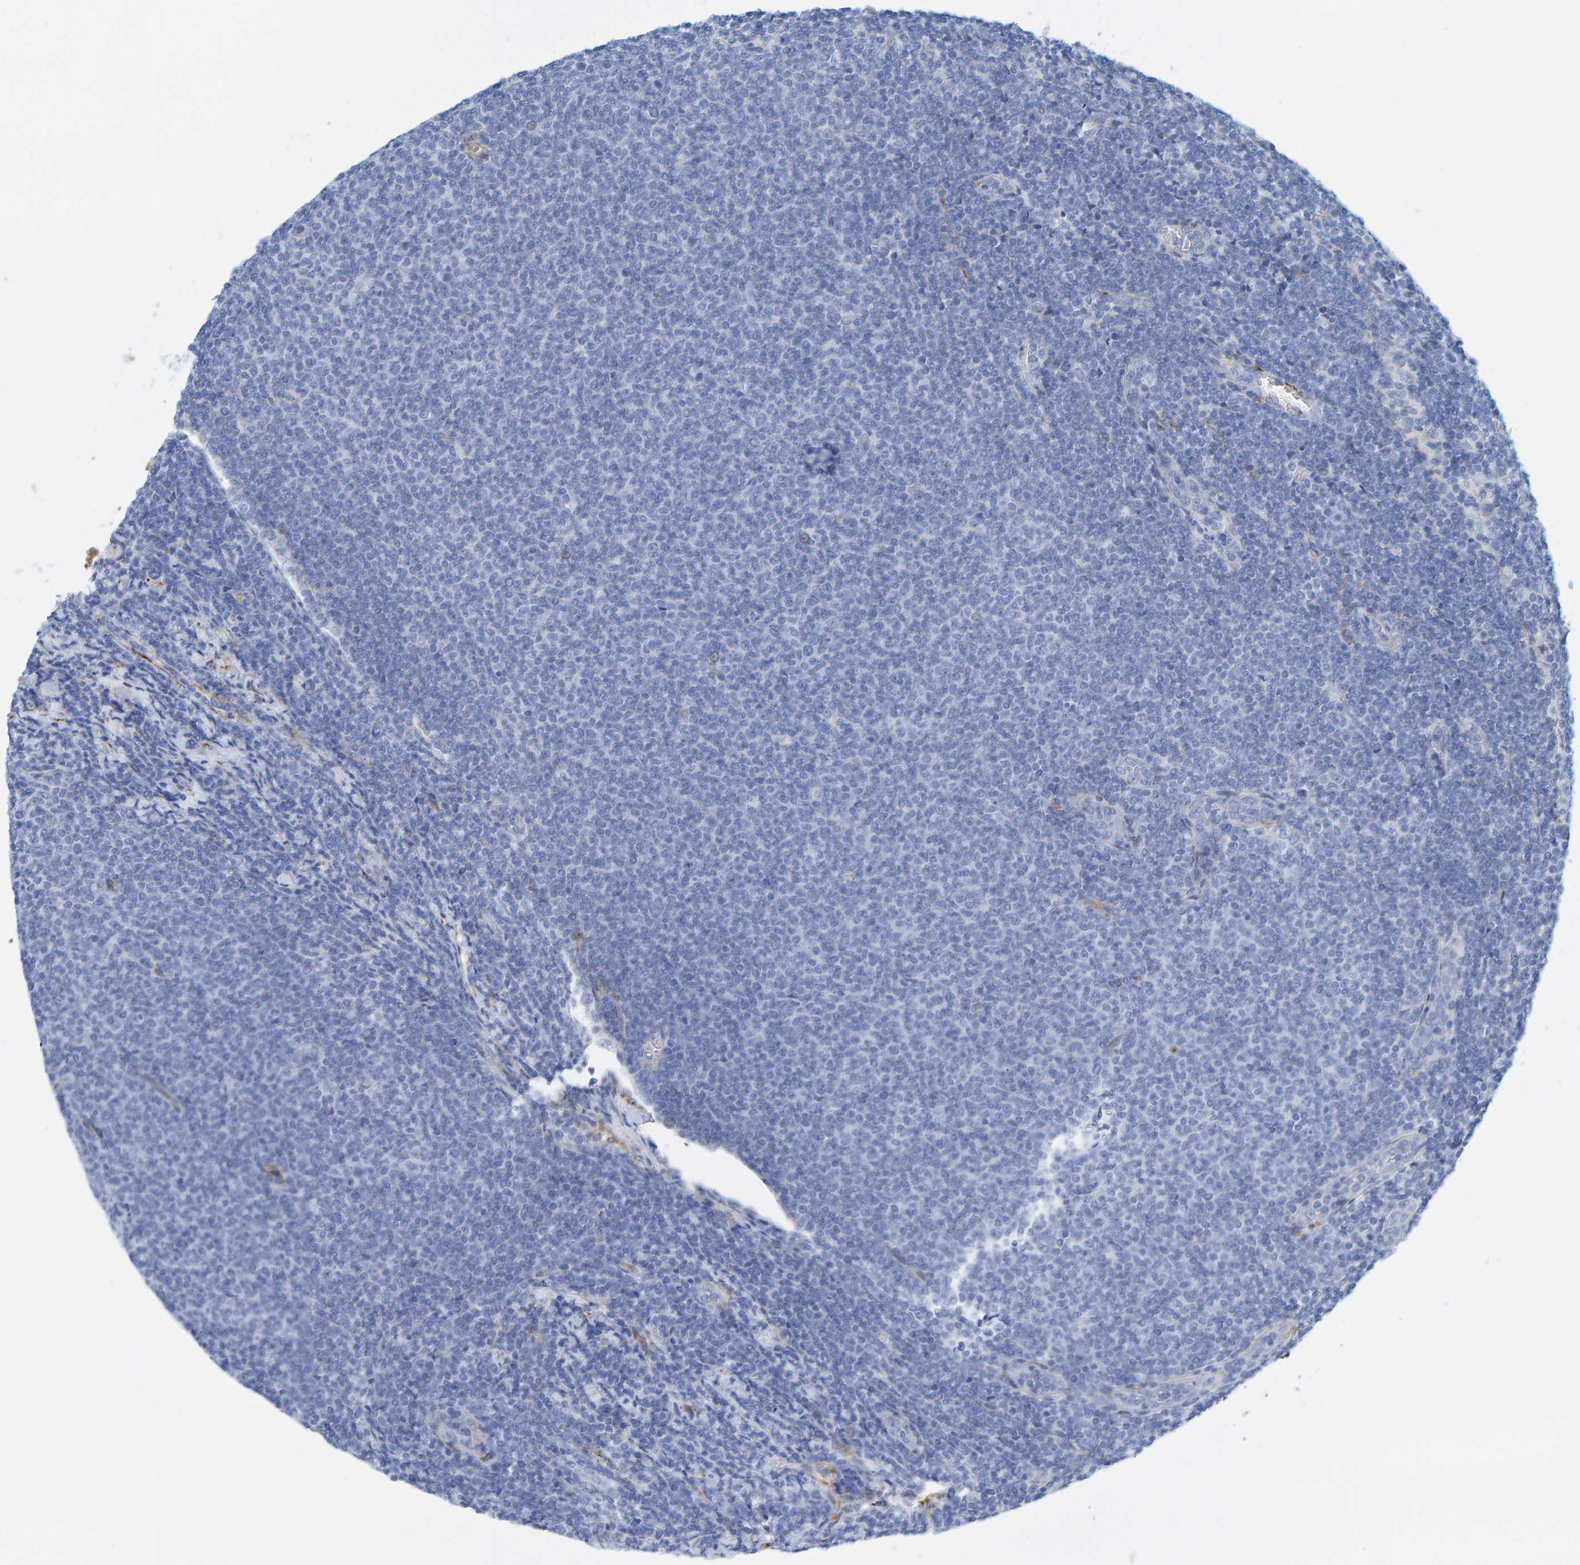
{"staining": {"intensity": "negative", "quantity": "none", "location": "none"}, "tissue": "lymphoma", "cell_type": "Tumor cells", "image_type": "cancer", "snomed": [{"axis": "morphology", "description": "Malignant lymphoma, non-Hodgkin's type, Low grade"}, {"axis": "topography", "description": "Lymph node"}], "caption": "High power microscopy micrograph of an immunohistochemistry micrograph of low-grade malignant lymphoma, non-Hodgkin's type, revealing no significant expression in tumor cells.", "gene": "MAP1B", "patient": {"sex": "male", "age": 66}}